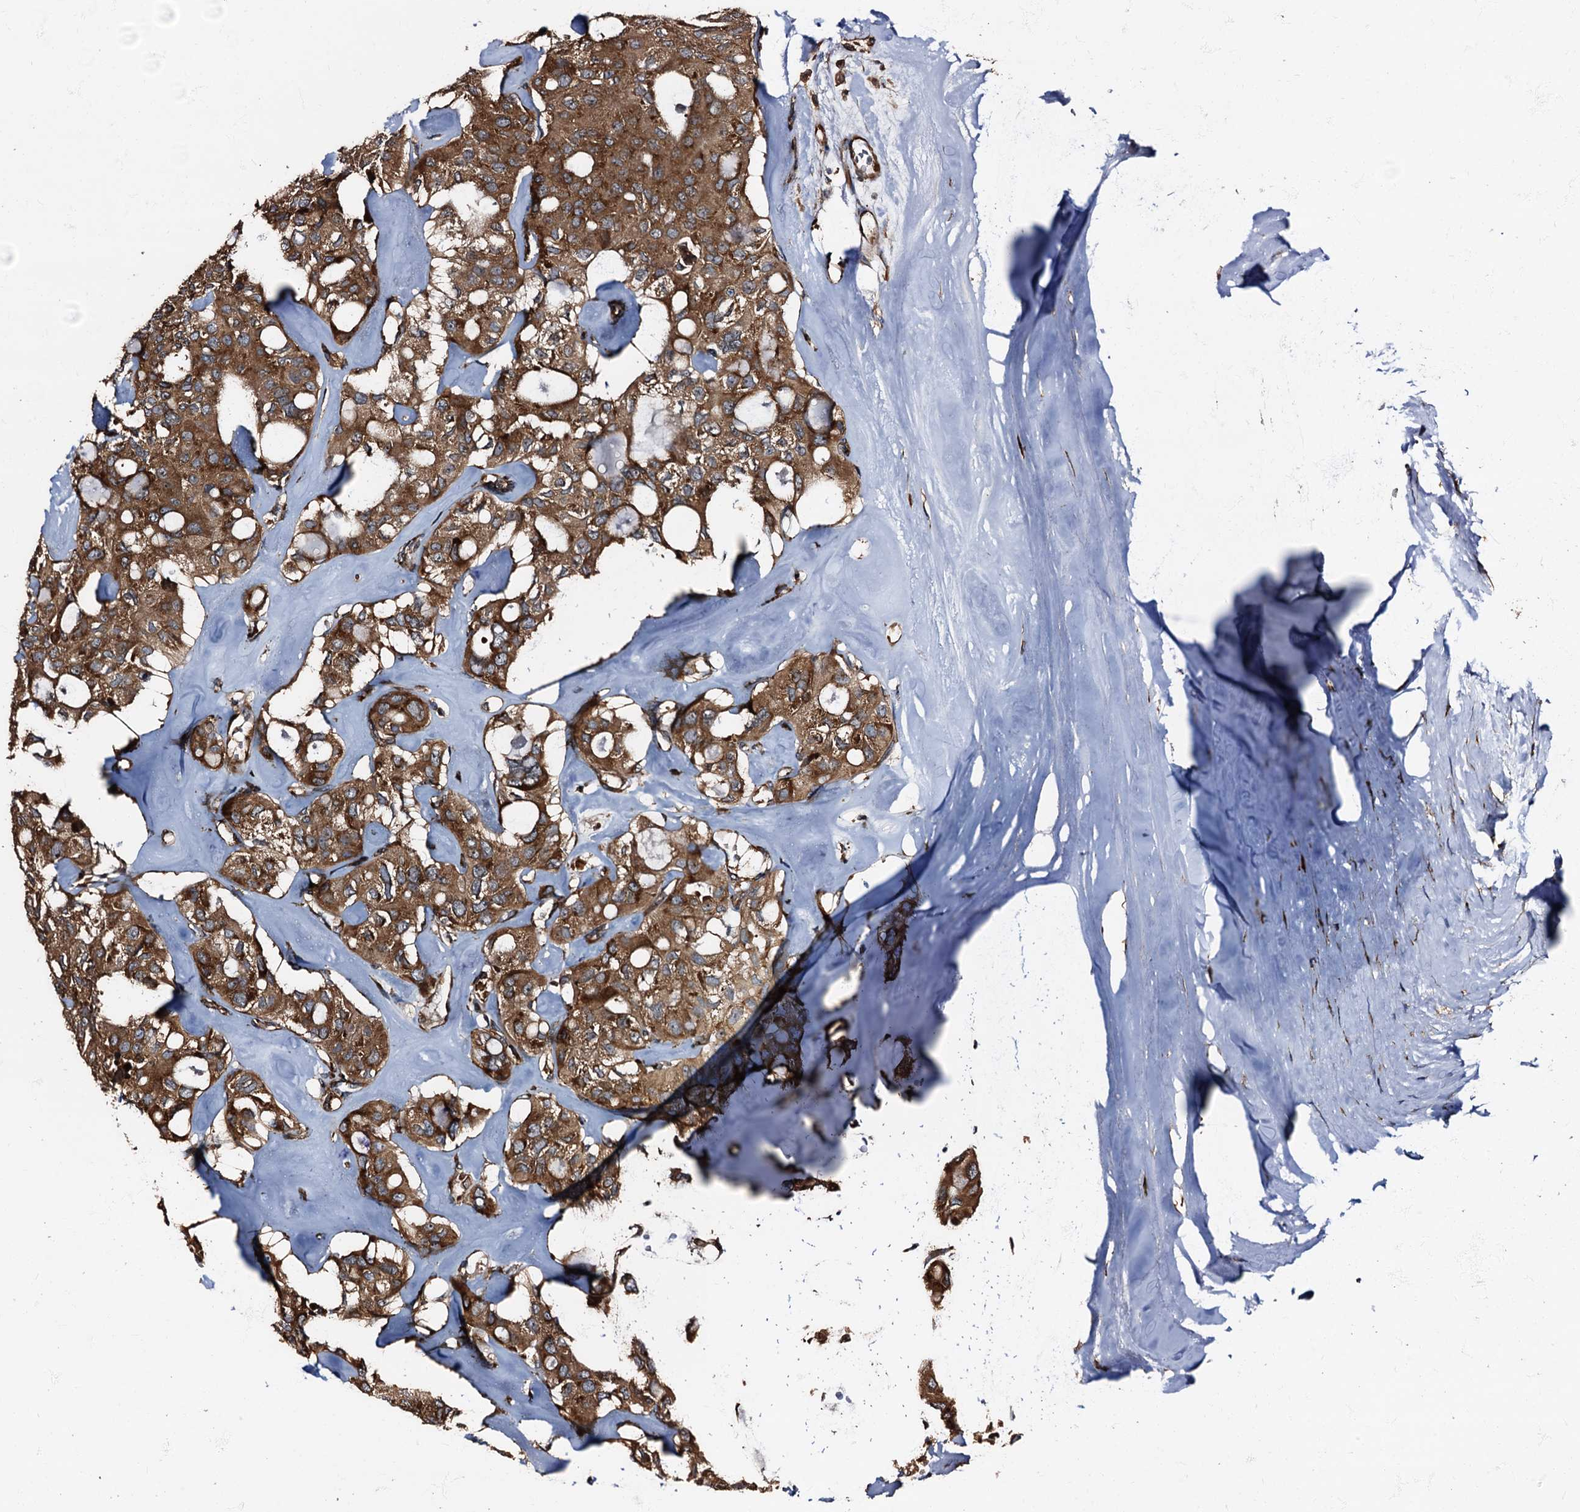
{"staining": {"intensity": "strong", "quantity": ">75%", "location": "cytoplasmic/membranous"}, "tissue": "thyroid cancer", "cell_type": "Tumor cells", "image_type": "cancer", "snomed": [{"axis": "morphology", "description": "Follicular adenoma carcinoma, NOS"}, {"axis": "topography", "description": "Thyroid gland"}], "caption": "Protein expression analysis of thyroid follicular adenoma carcinoma demonstrates strong cytoplasmic/membranous positivity in about >75% of tumor cells. (IHC, brightfield microscopy, high magnification).", "gene": "ATP2C1", "patient": {"sex": "male", "age": 75}}